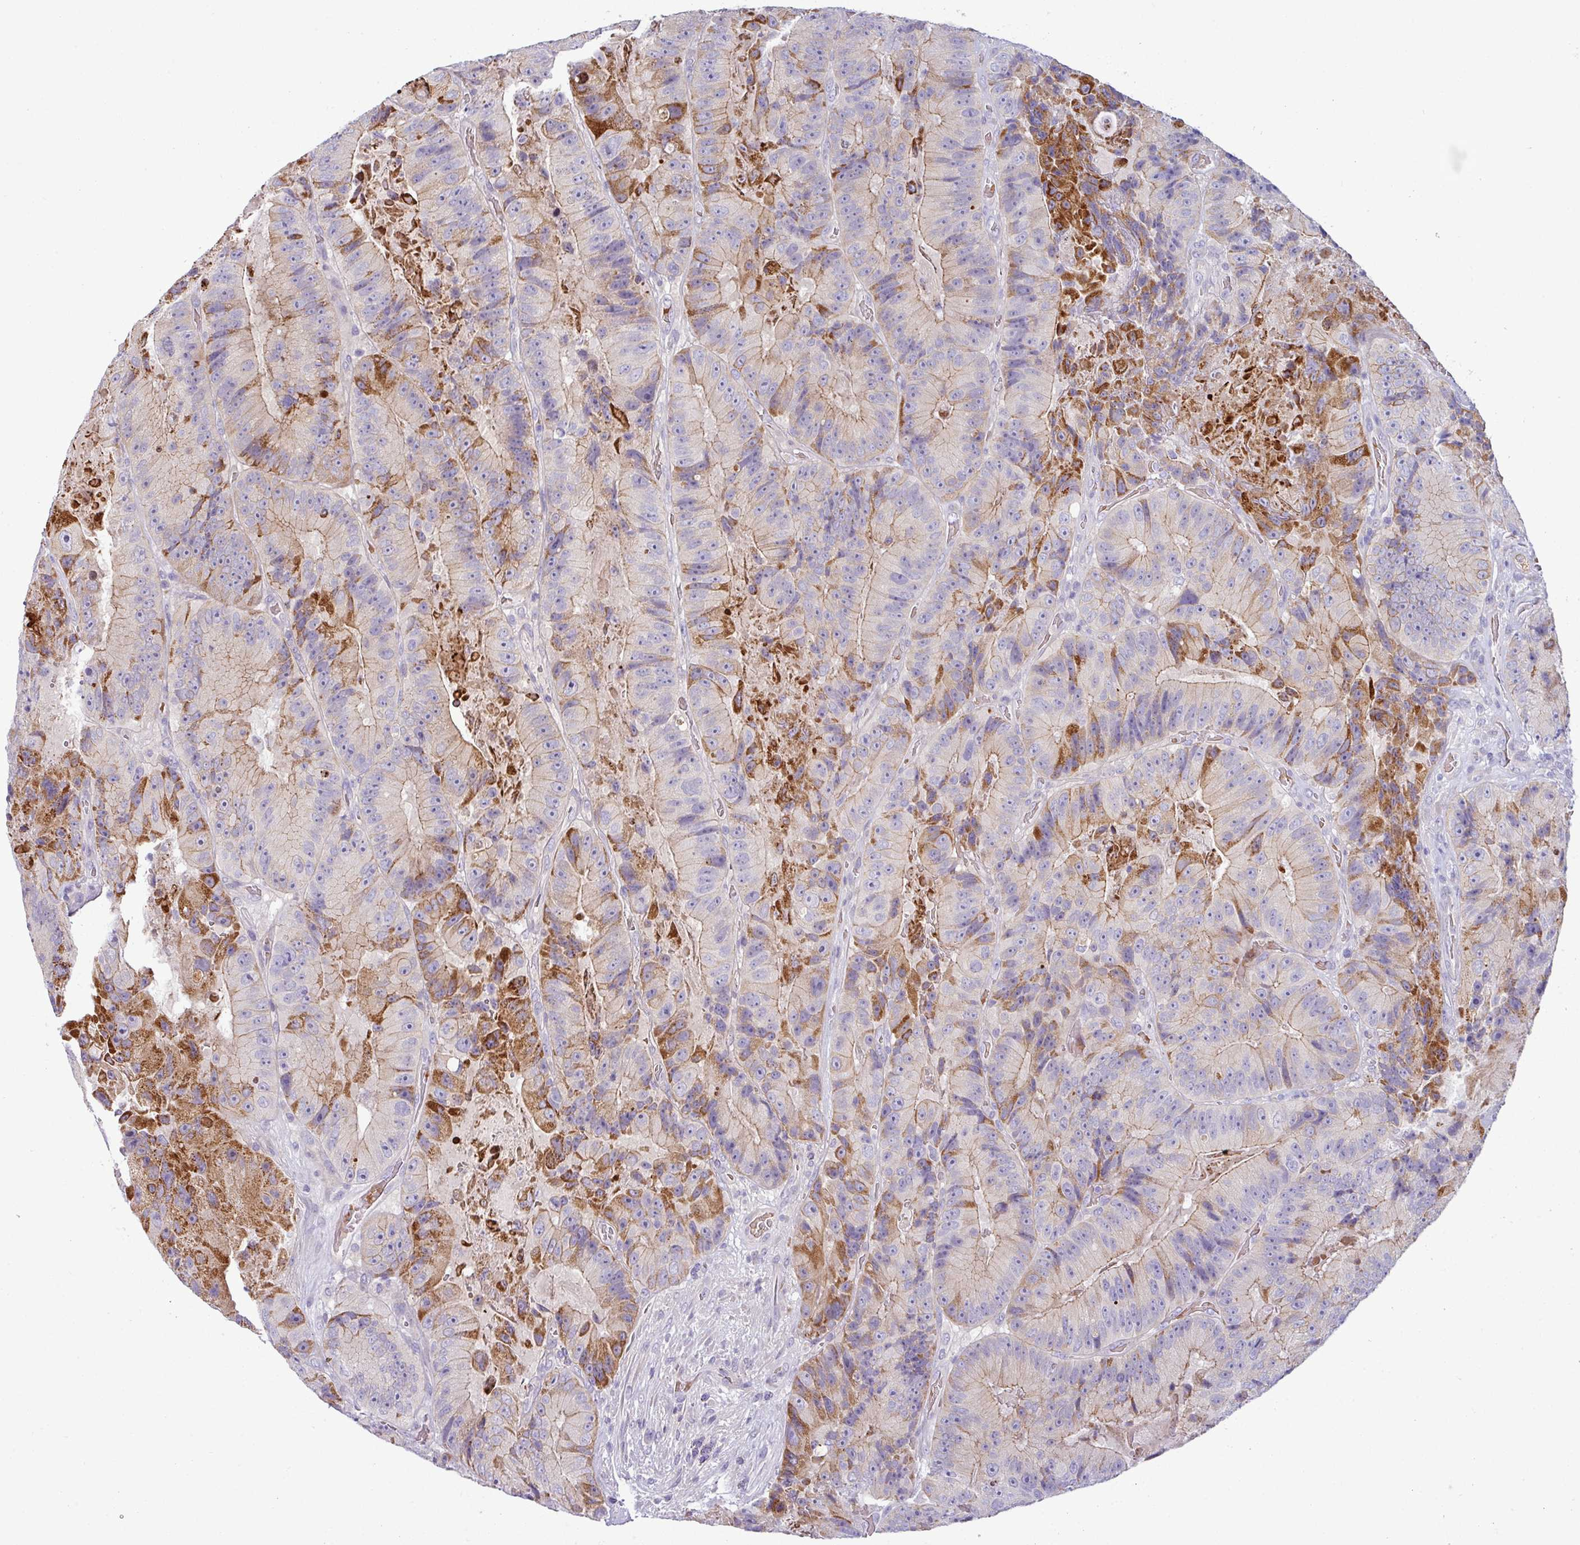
{"staining": {"intensity": "moderate", "quantity": "<25%", "location": "cytoplasmic/membranous"}, "tissue": "colorectal cancer", "cell_type": "Tumor cells", "image_type": "cancer", "snomed": [{"axis": "morphology", "description": "Adenocarcinoma, NOS"}, {"axis": "topography", "description": "Colon"}], "caption": "The immunohistochemical stain shows moderate cytoplasmic/membranous staining in tumor cells of colorectal cancer tissue. The staining is performed using DAB brown chromogen to label protein expression. The nuclei are counter-stained blue using hematoxylin.", "gene": "ACAP3", "patient": {"sex": "female", "age": 86}}